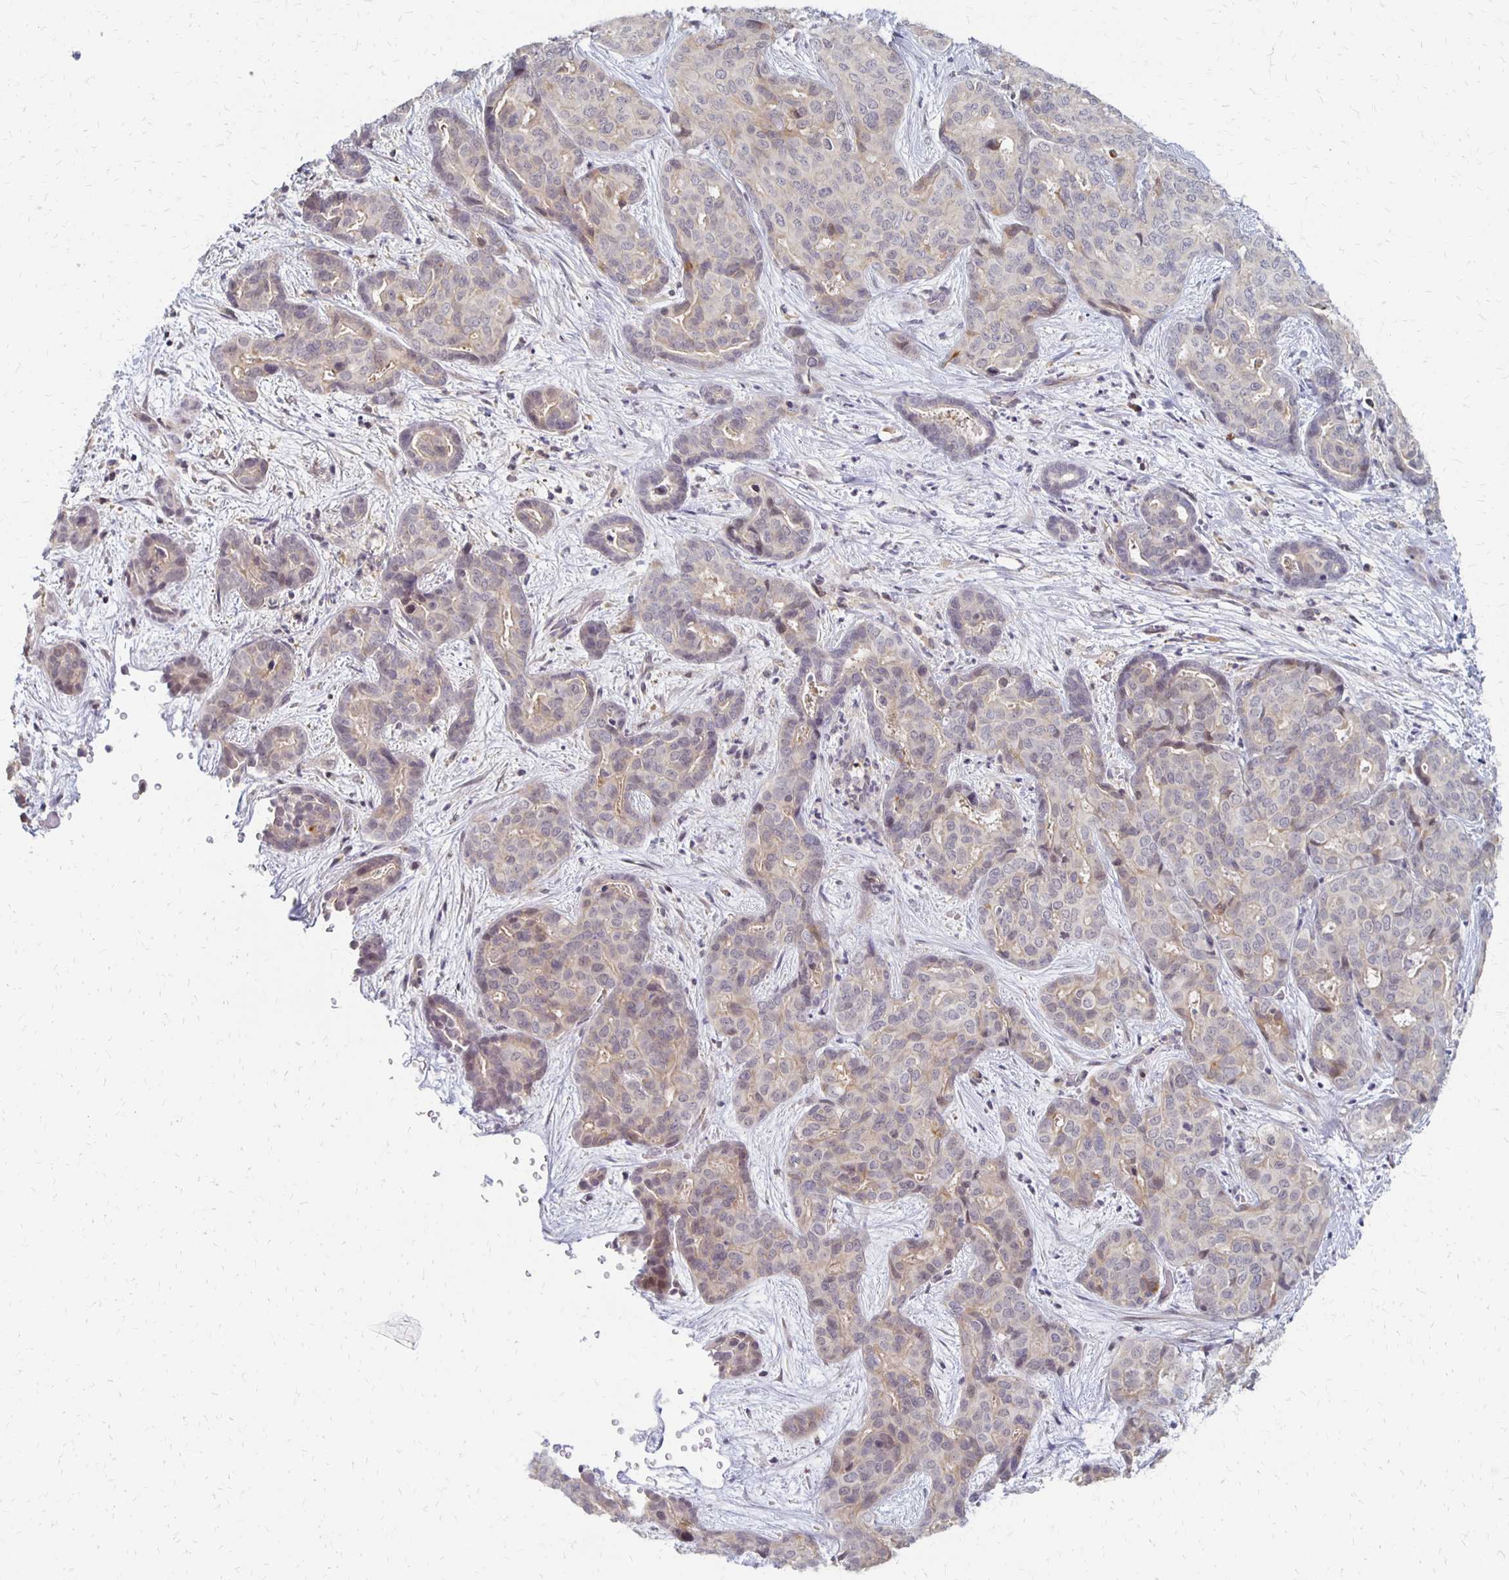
{"staining": {"intensity": "negative", "quantity": "none", "location": "none"}, "tissue": "liver cancer", "cell_type": "Tumor cells", "image_type": "cancer", "snomed": [{"axis": "morphology", "description": "Cholangiocarcinoma"}, {"axis": "topography", "description": "Liver"}], "caption": "A histopathology image of liver cholangiocarcinoma stained for a protein demonstrates no brown staining in tumor cells.", "gene": "PRKCB", "patient": {"sex": "female", "age": 64}}